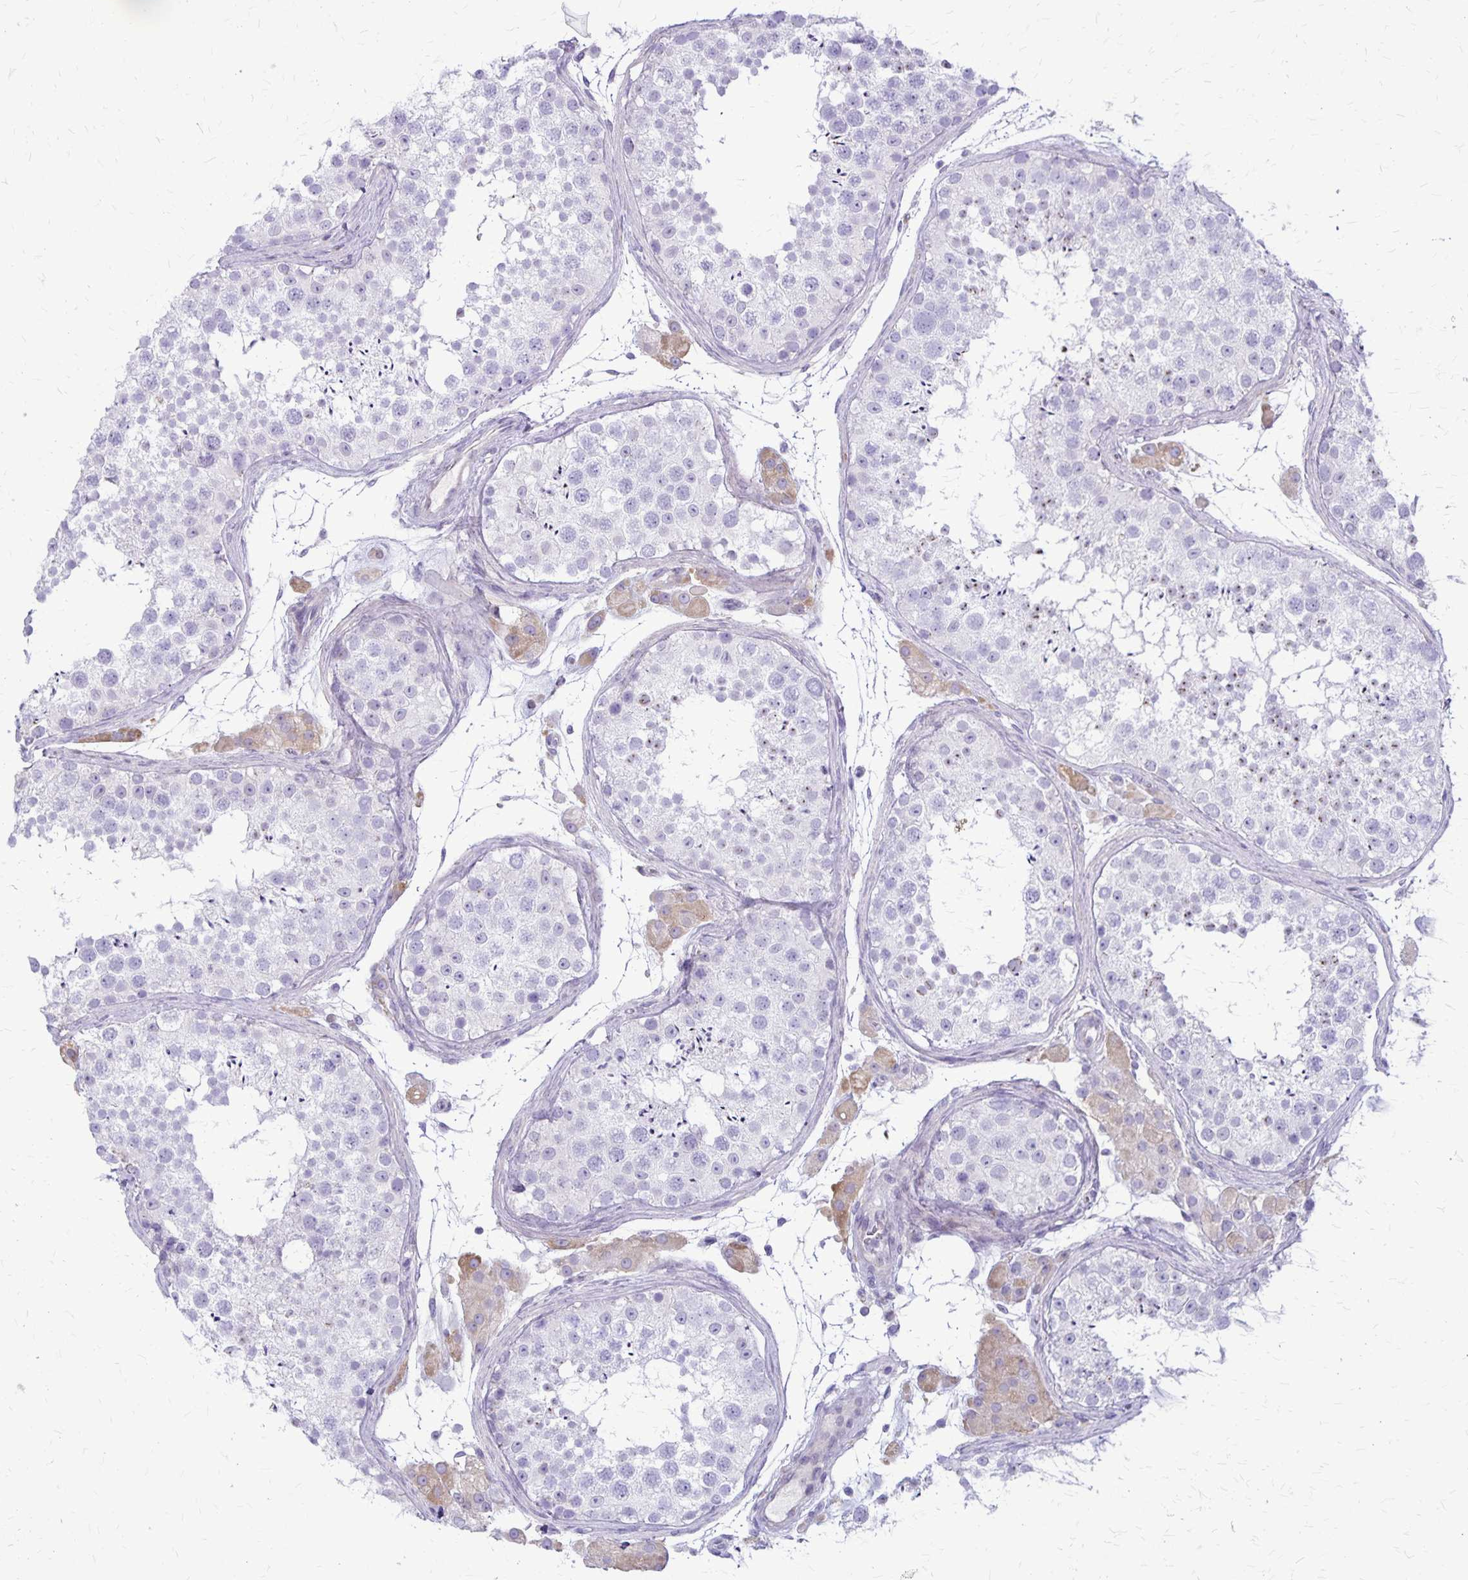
{"staining": {"intensity": "negative", "quantity": "none", "location": "none"}, "tissue": "testis", "cell_type": "Cells in seminiferous ducts", "image_type": "normal", "snomed": [{"axis": "morphology", "description": "Normal tissue, NOS"}, {"axis": "topography", "description": "Testis"}], "caption": "An immunohistochemistry (IHC) photomicrograph of benign testis is shown. There is no staining in cells in seminiferous ducts of testis.", "gene": "GP9", "patient": {"sex": "male", "age": 41}}